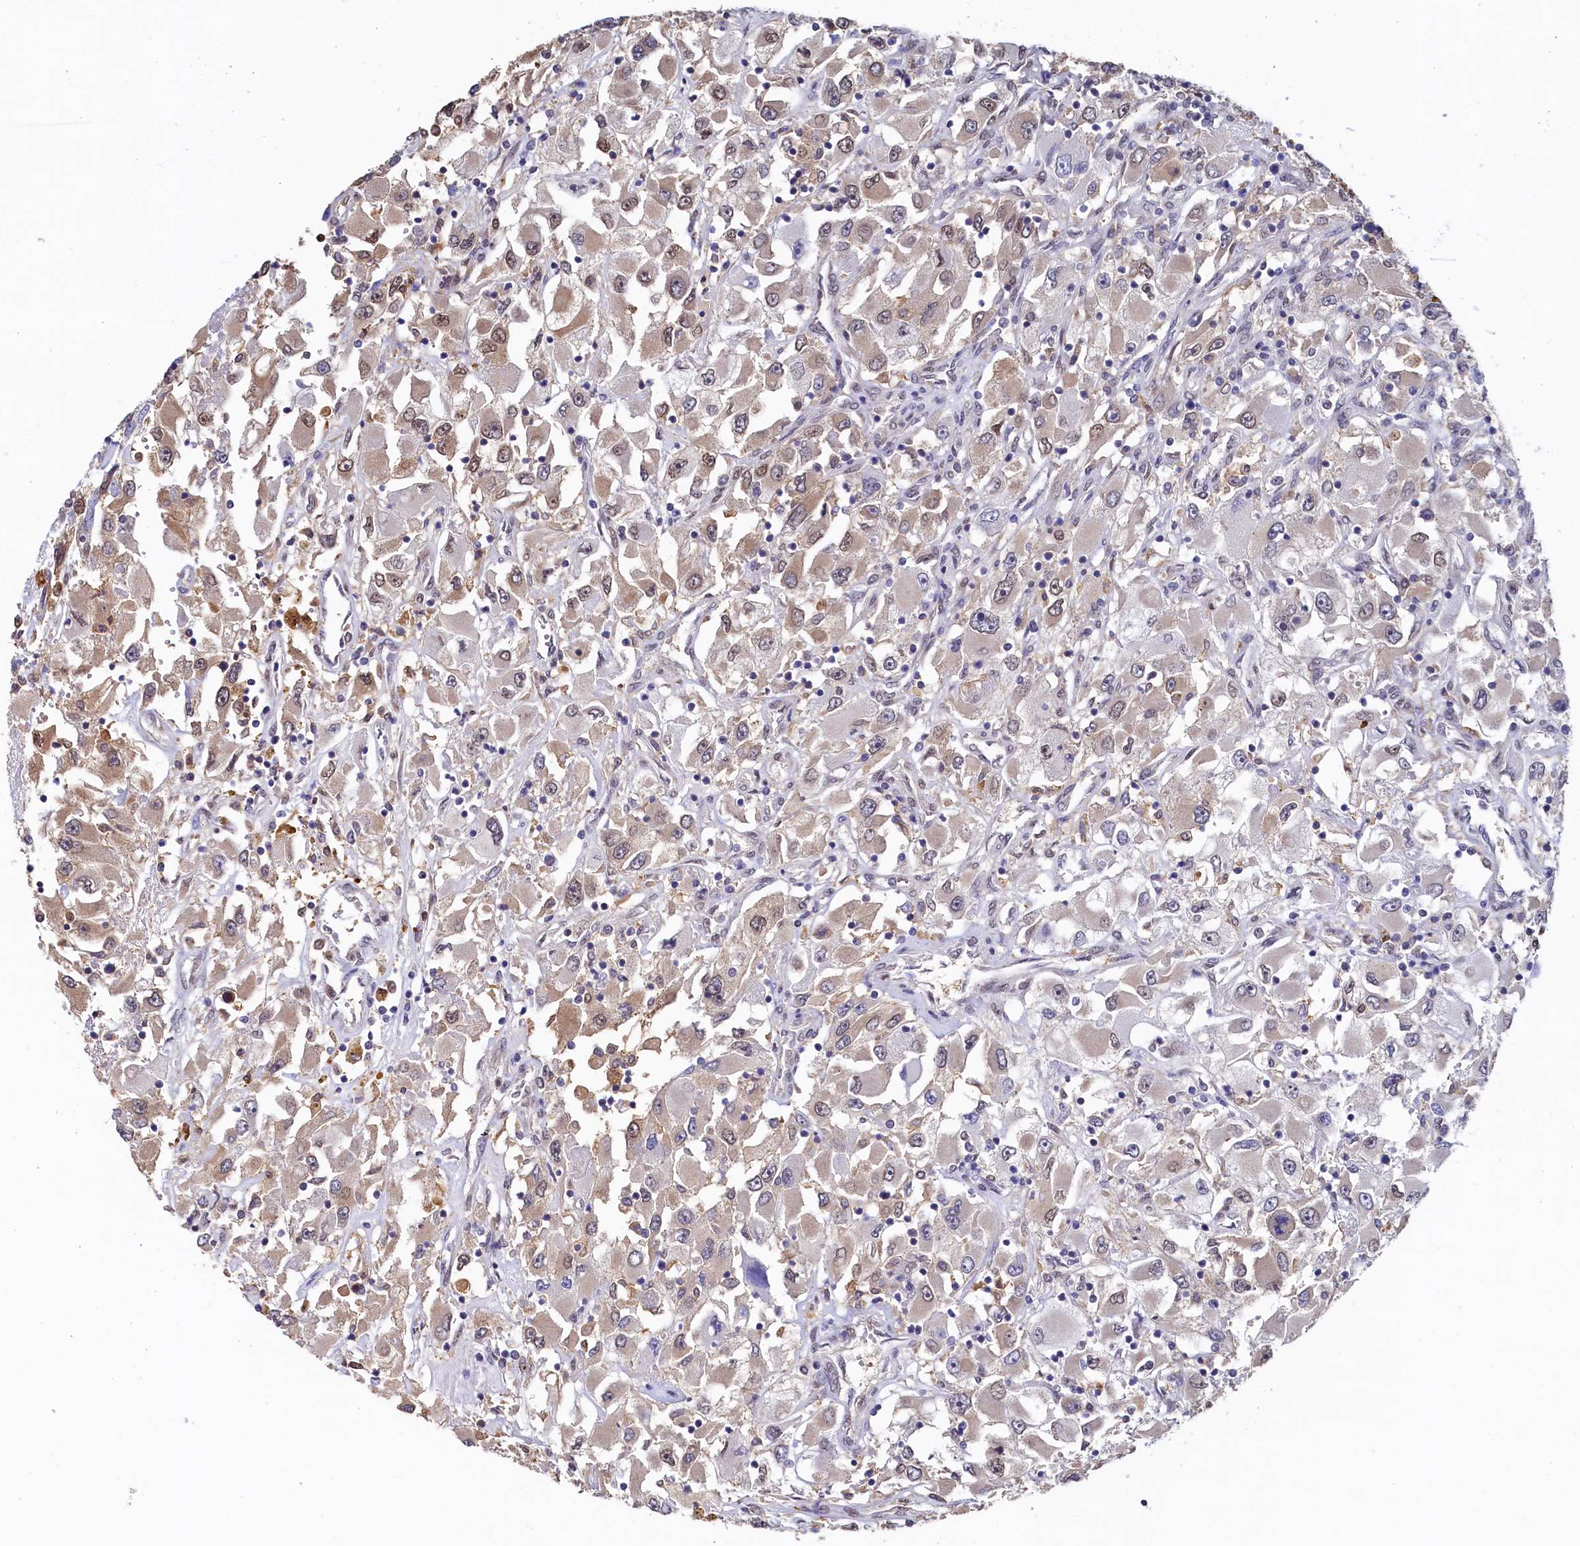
{"staining": {"intensity": "weak", "quantity": "<25%", "location": "cytoplasmic/membranous"}, "tissue": "renal cancer", "cell_type": "Tumor cells", "image_type": "cancer", "snomed": [{"axis": "morphology", "description": "Adenocarcinoma, NOS"}, {"axis": "topography", "description": "Kidney"}], "caption": "Tumor cells show no significant protein positivity in adenocarcinoma (renal).", "gene": "AHCY", "patient": {"sex": "female", "age": 52}}